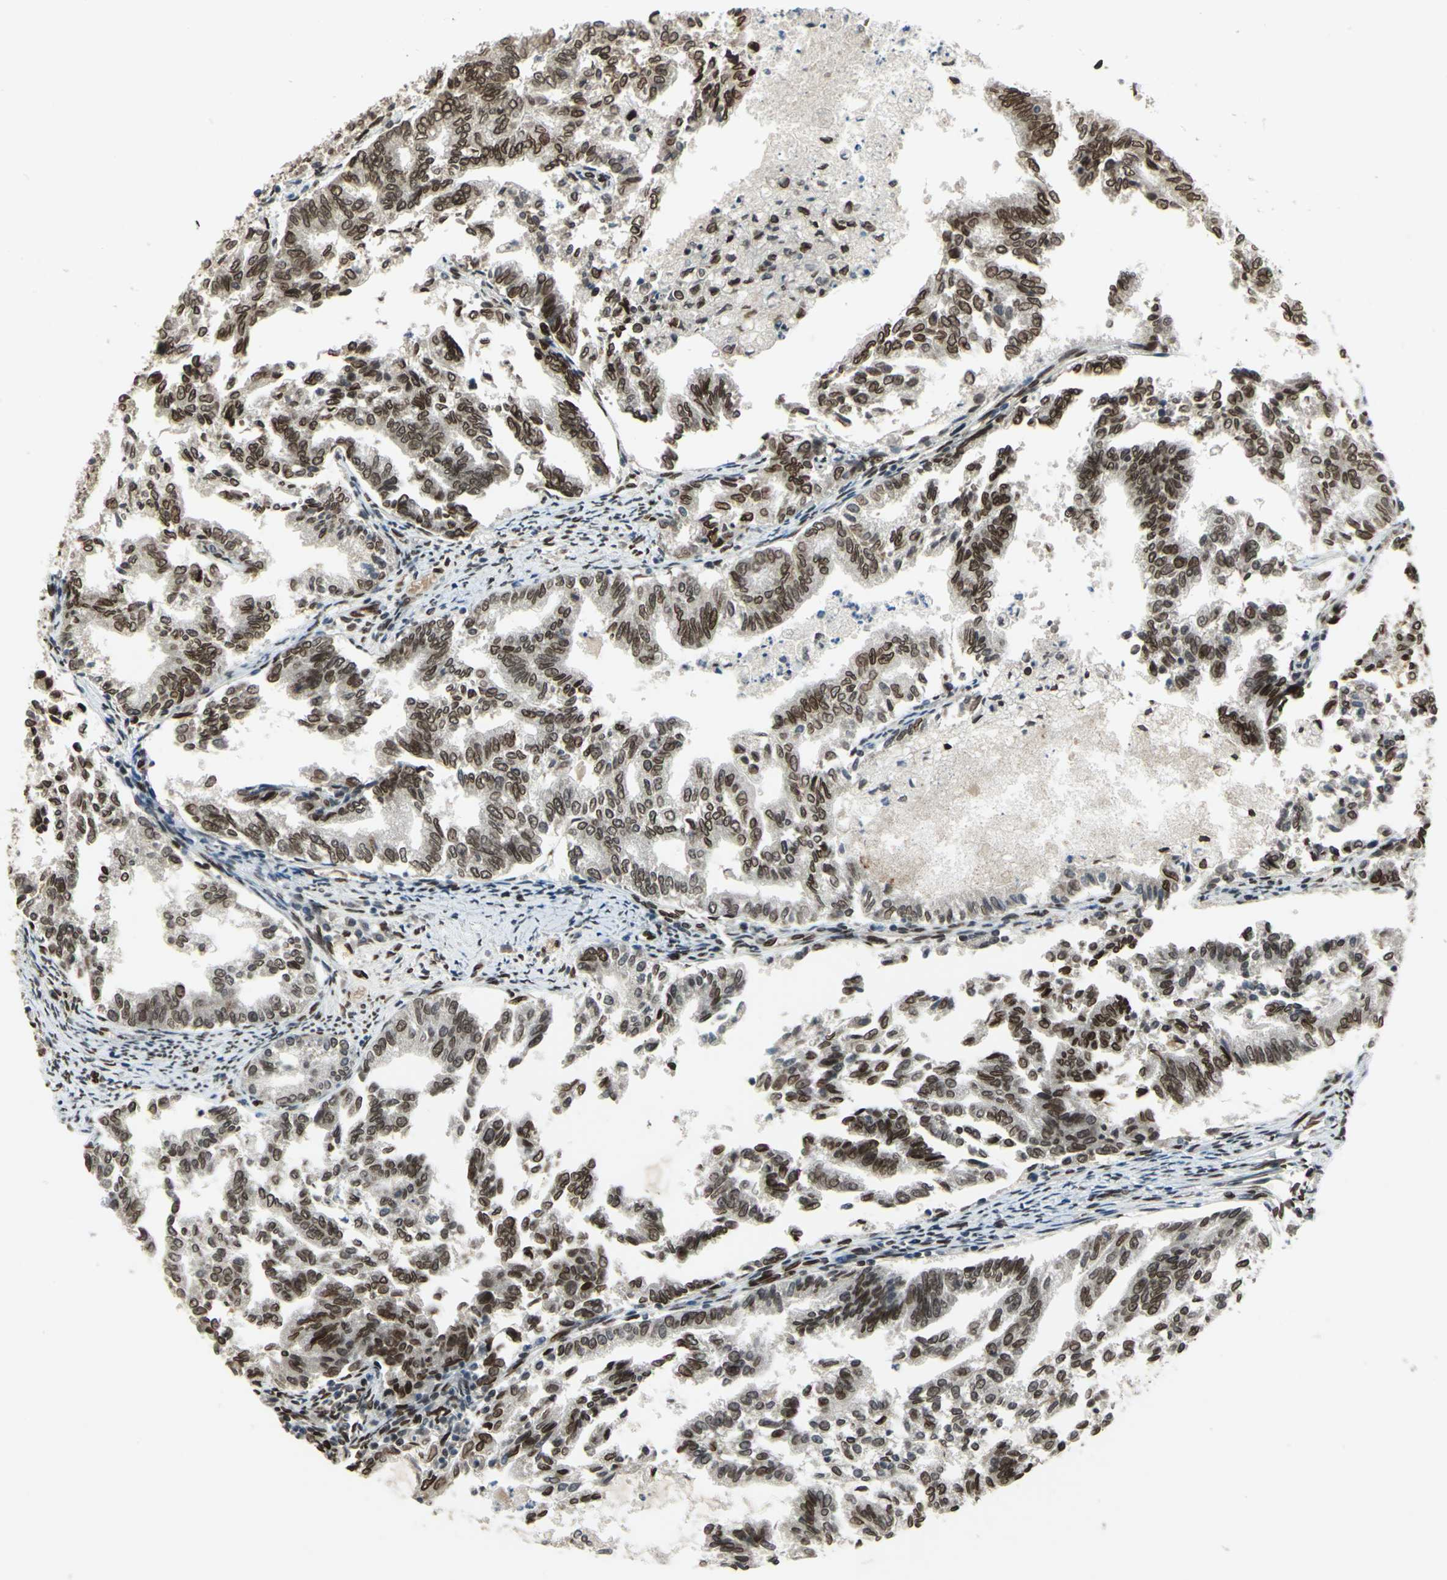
{"staining": {"intensity": "strong", "quantity": ">75%", "location": "cytoplasmic/membranous,nuclear"}, "tissue": "endometrial cancer", "cell_type": "Tumor cells", "image_type": "cancer", "snomed": [{"axis": "morphology", "description": "Adenocarcinoma, NOS"}, {"axis": "topography", "description": "Endometrium"}], "caption": "An immunohistochemistry (IHC) photomicrograph of tumor tissue is shown. Protein staining in brown highlights strong cytoplasmic/membranous and nuclear positivity in adenocarcinoma (endometrial) within tumor cells.", "gene": "ISY1", "patient": {"sex": "female", "age": 79}}